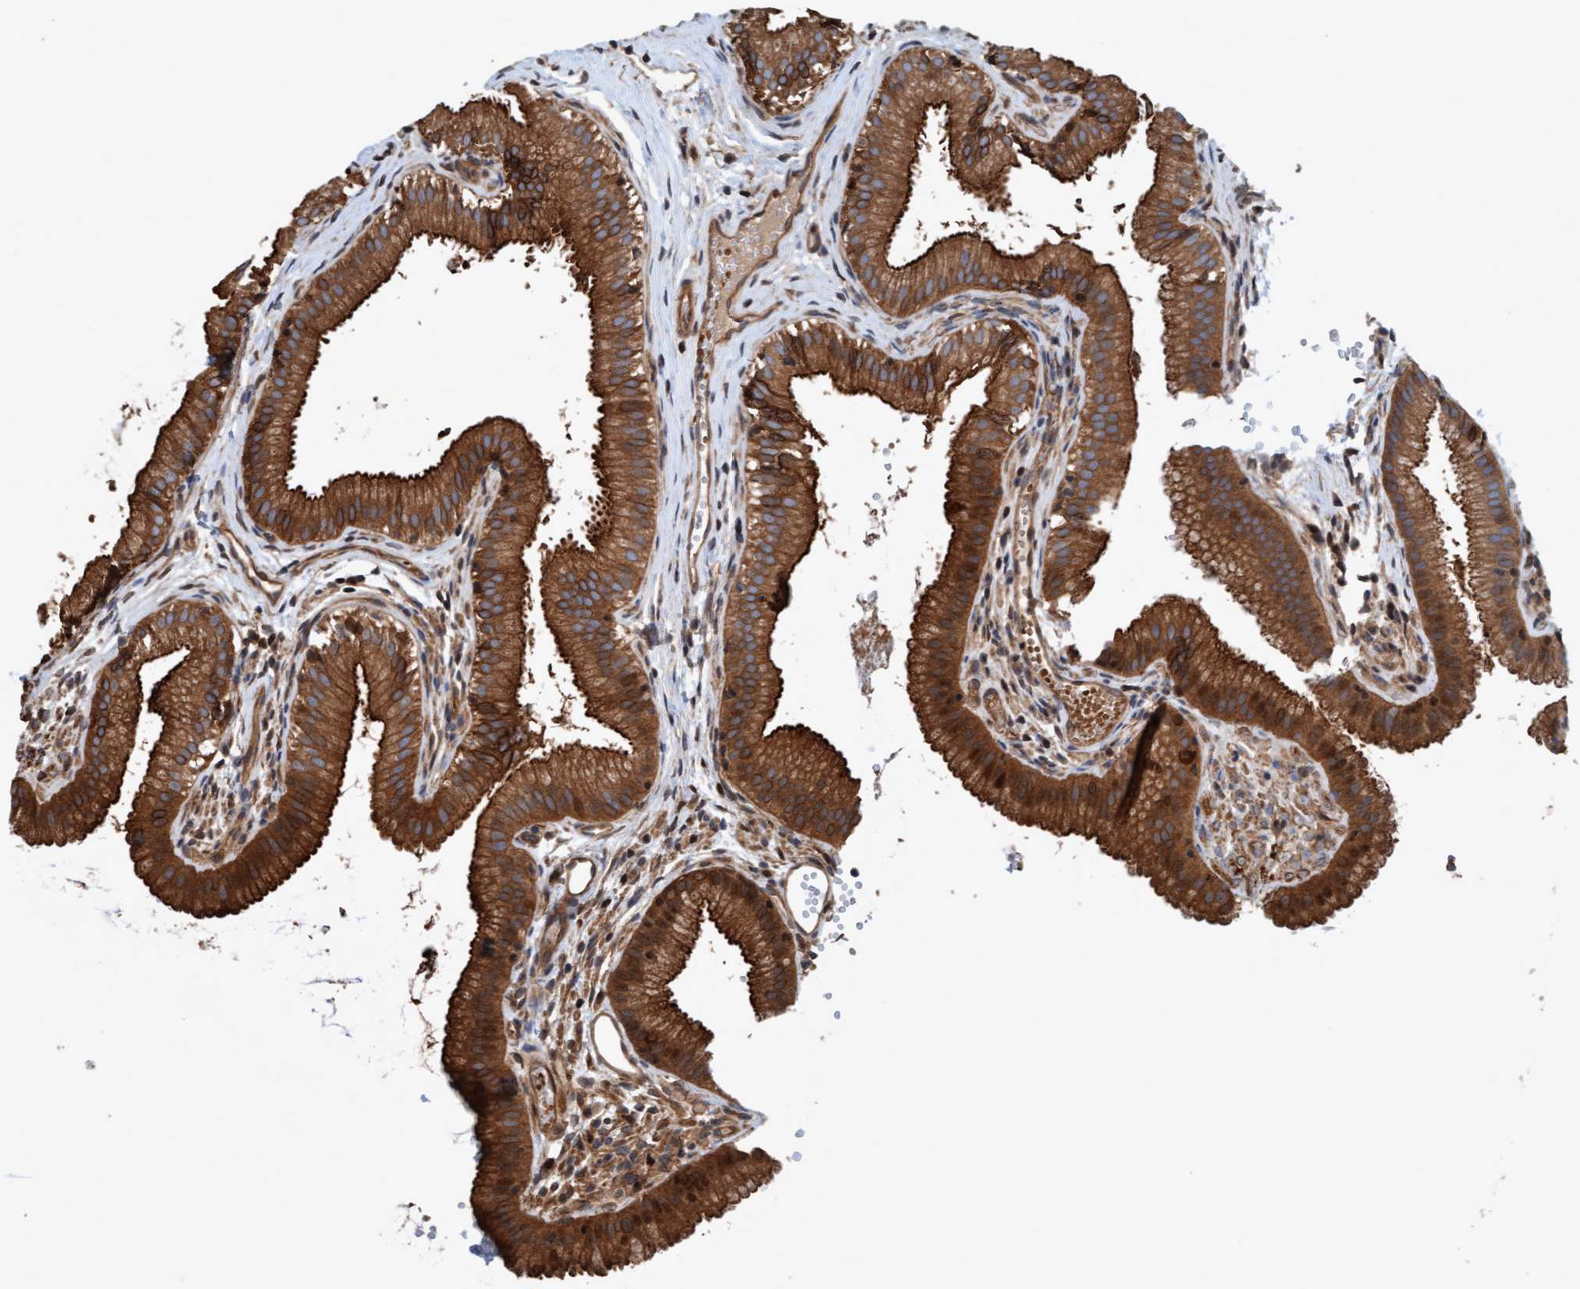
{"staining": {"intensity": "strong", "quantity": ">75%", "location": "cytoplasmic/membranous"}, "tissue": "gallbladder", "cell_type": "Glandular cells", "image_type": "normal", "snomed": [{"axis": "morphology", "description": "Normal tissue, NOS"}, {"axis": "topography", "description": "Gallbladder"}], "caption": "Strong cytoplasmic/membranous protein expression is present in approximately >75% of glandular cells in gallbladder. Nuclei are stained in blue.", "gene": "ERAL1", "patient": {"sex": "female", "age": 26}}